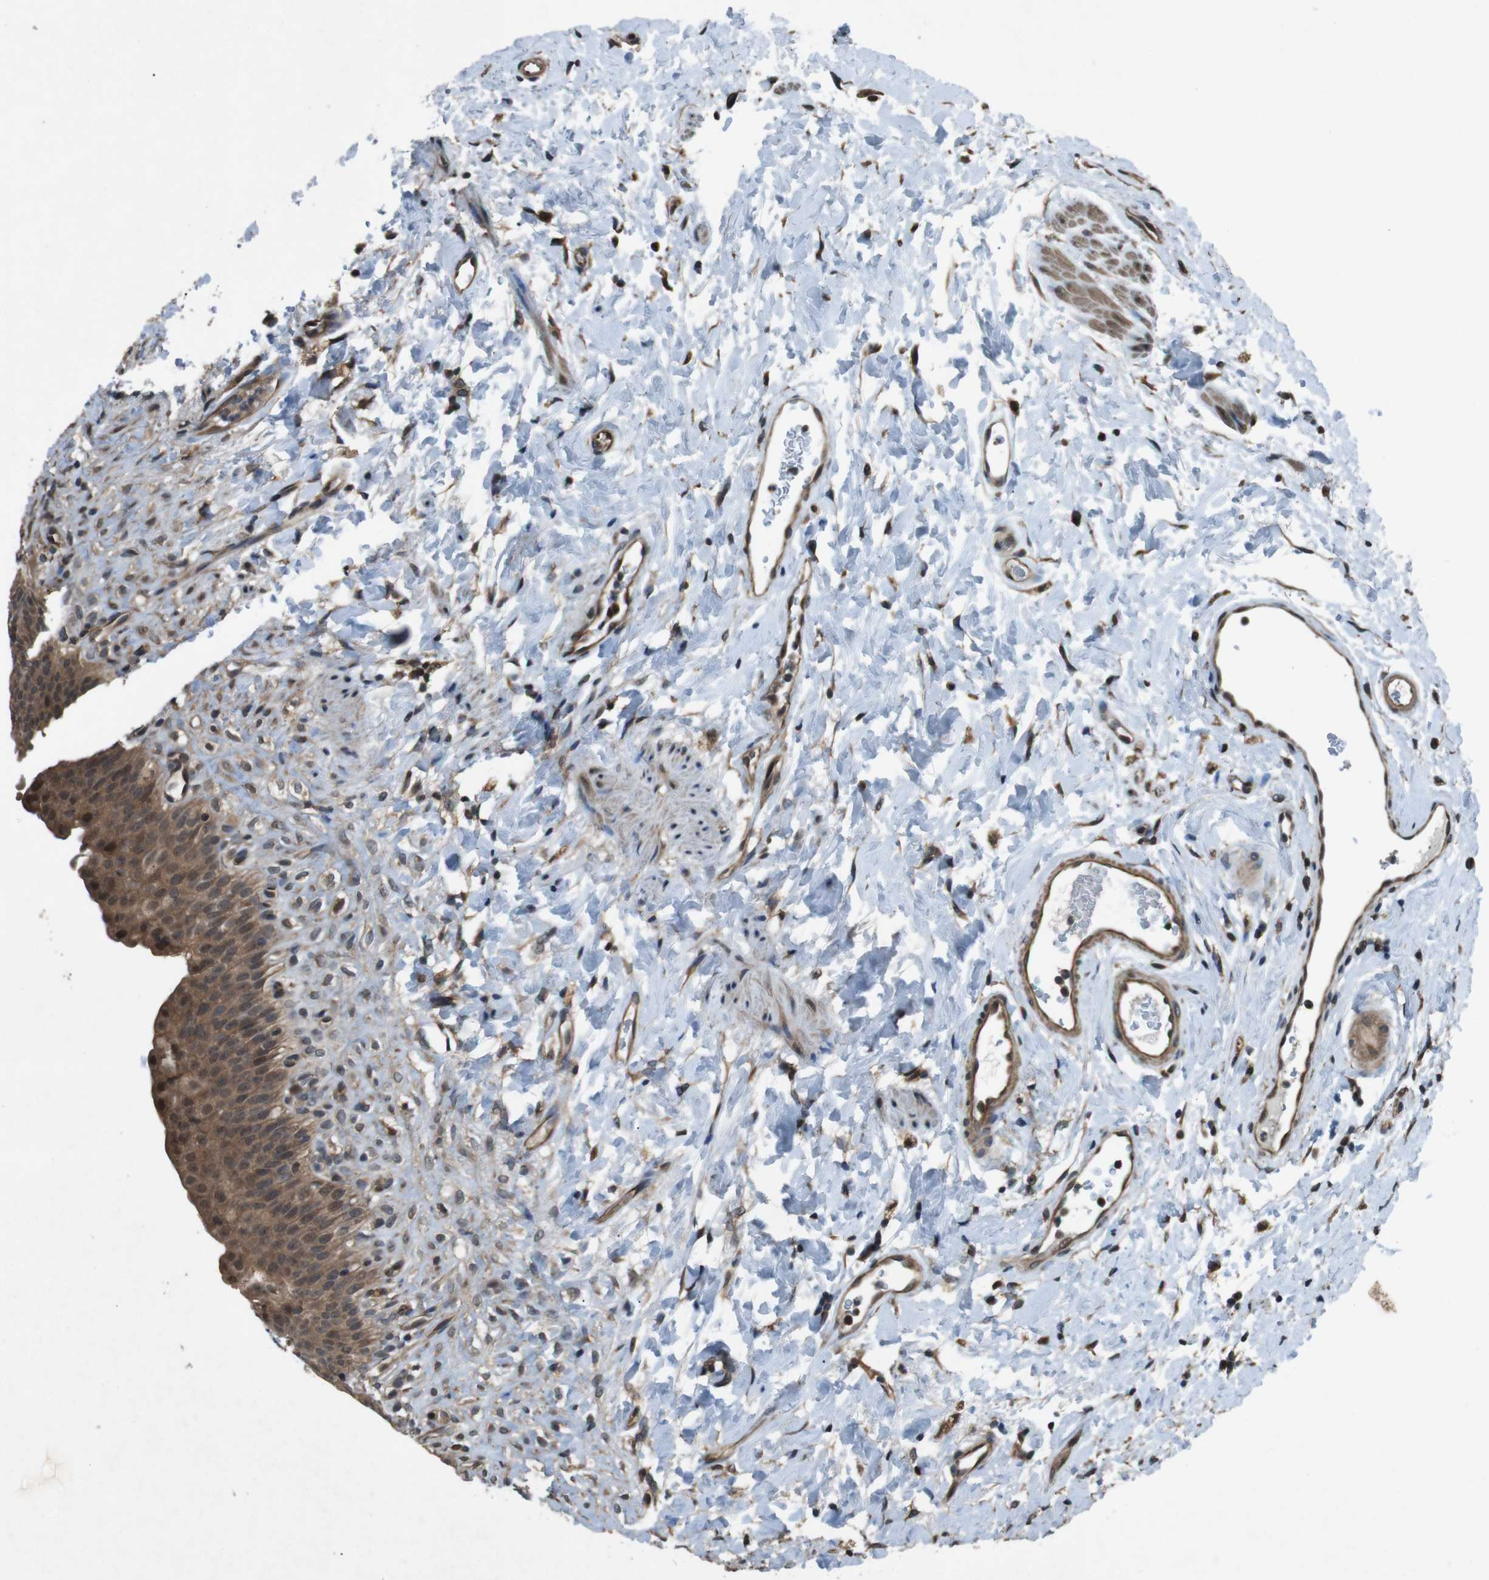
{"staining": {"intensity": "moderate", "quantity": ">75%", "location": "cytoplasmic/membranous,nuclear"}, "tissue": "urinary bladder", "cell_type": "Urothelial cells", "image_type": "normal", "snomed": [{"axis": "morphology", "description": "Normal tissue, NOS"}, {"axis": "topography", "description": "Urinary bladder"}], "caption": "This image displays normal urinary bladder stained with immunohistochemistry (IHC) to label a protein in brown. The cytoplasmic/membranous,nuclear of urothelial cells show moderate positivity for the protein. Nuclei are counter-stained blue.", "gene": "SOCS1", "patient": {"sex": "female", "age": 79}}